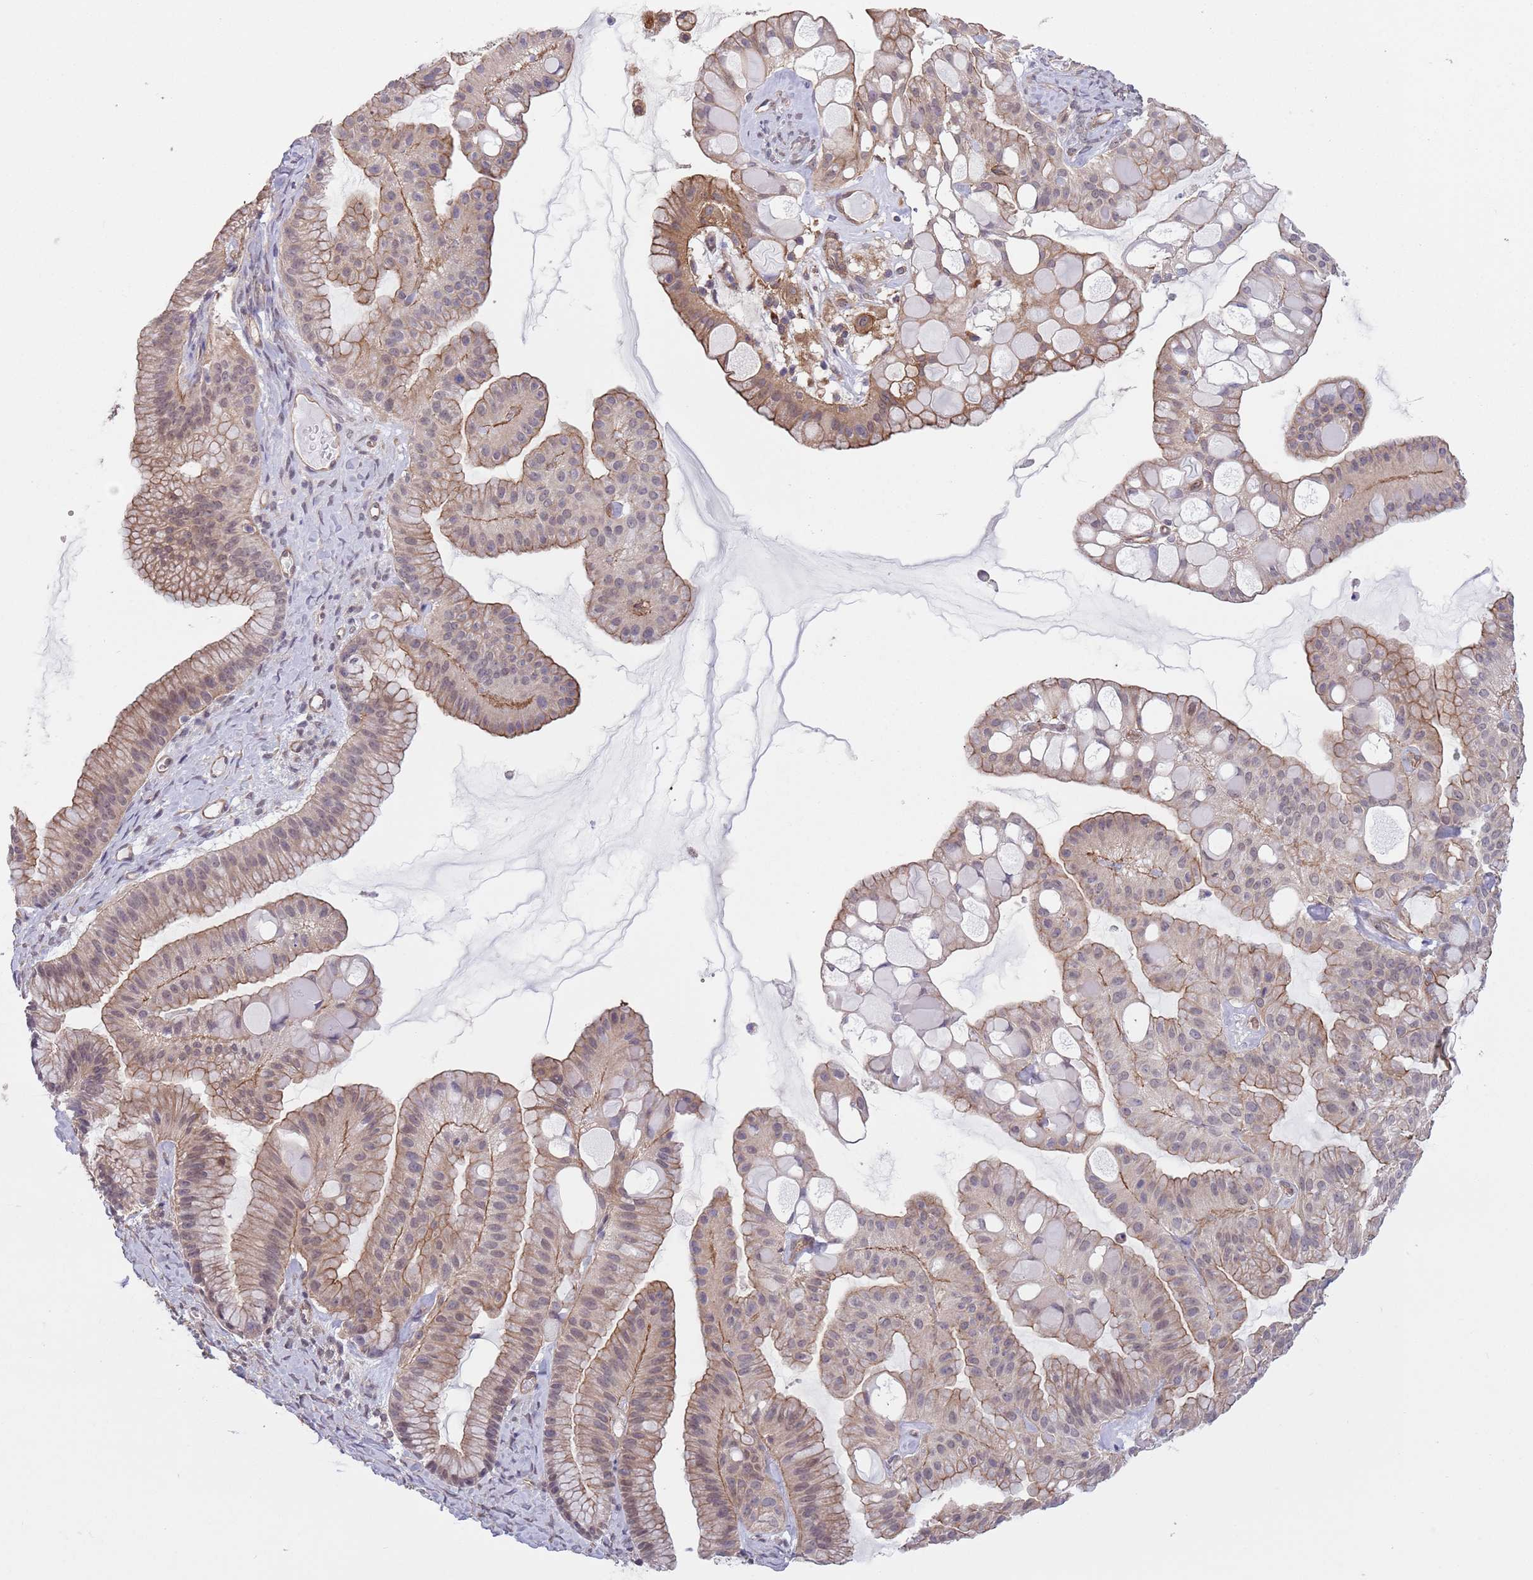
{"staining": {"intensity": "moderate", "quantity": "25%-75%", "location": "cytoplasmic/membranous,nuclear"}, "tissue": "ovarian cancer", "cell_type": "Tumor cells", "image_type": "cancer", "snomed": [{"axis": "morphology", "description": "Cystadenocarcinoma, mucinous, NOS"}, {"axis": "topography", "description": "Ovary"}], "caption": "Immunohistochemical staining of mucinous cystadenocarcinoma (ovarian) shows medium levels of moderate cytoplasmic/membranous and nuclear expression in about 25%-75% of tumor cells.", "gene": "CREBZF", "patient": {"sex": "female", "age": 61}}